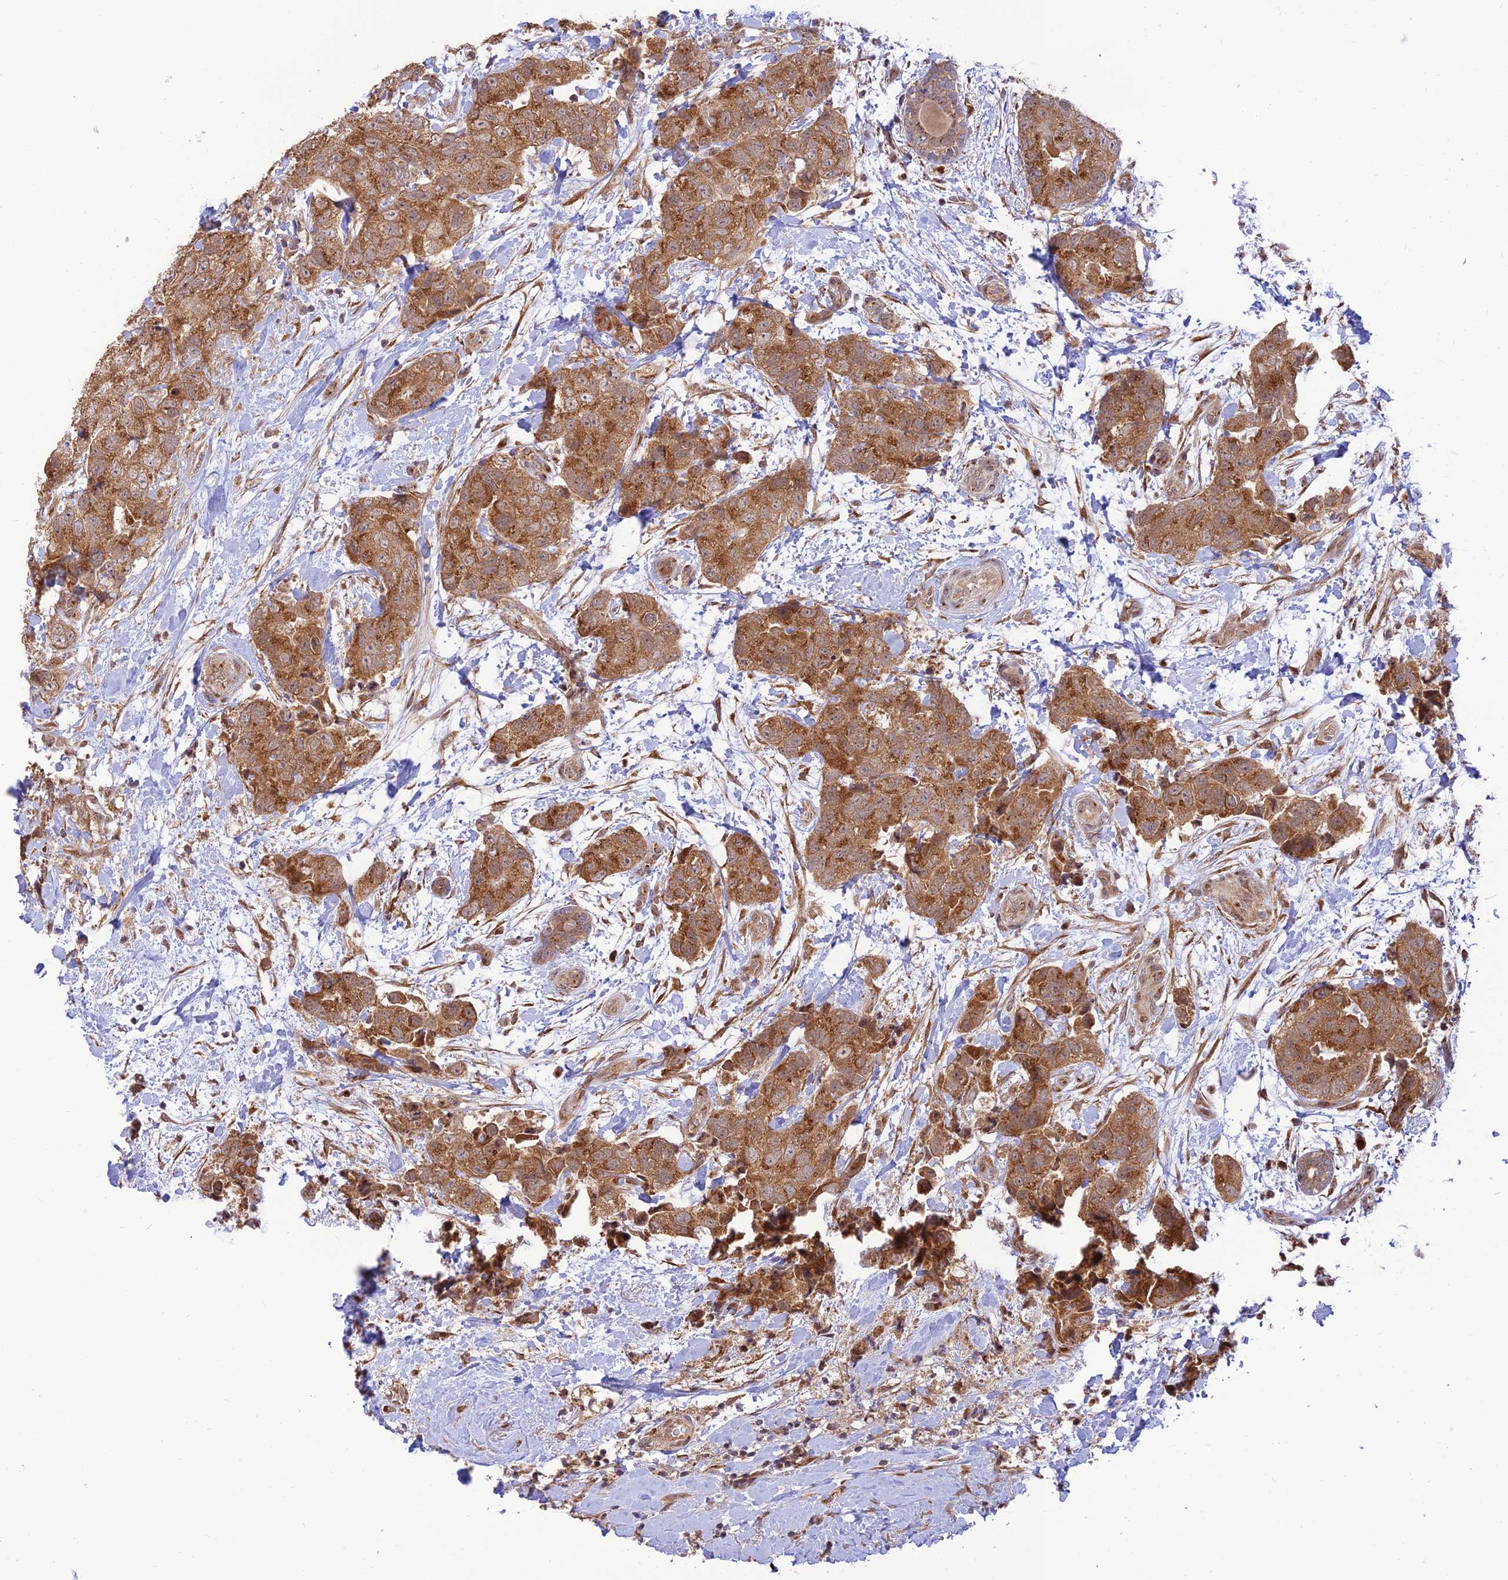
{"staining": {"intensity": "moderate", "quantity": ">75%", "location": "cytoplasmic/membranous"}, "tissue": "breast cancer", "cell_type": "Tumor cells", "image_type": "cancer", "snomed": [{"axis": "morphology", "description": "Duct carcinoma"}, {"axis": "topography", "description": "Breast"}], "caption": "Invasive ductal carcinoma (breast) was stained to show a protein in brown. There is medium levels of moderate cytoplasmic/membranous positivity in approximately >75% of tumor cells.", "gene": "GOLGA3", "patient": {"sex": "female", "age": 62}}